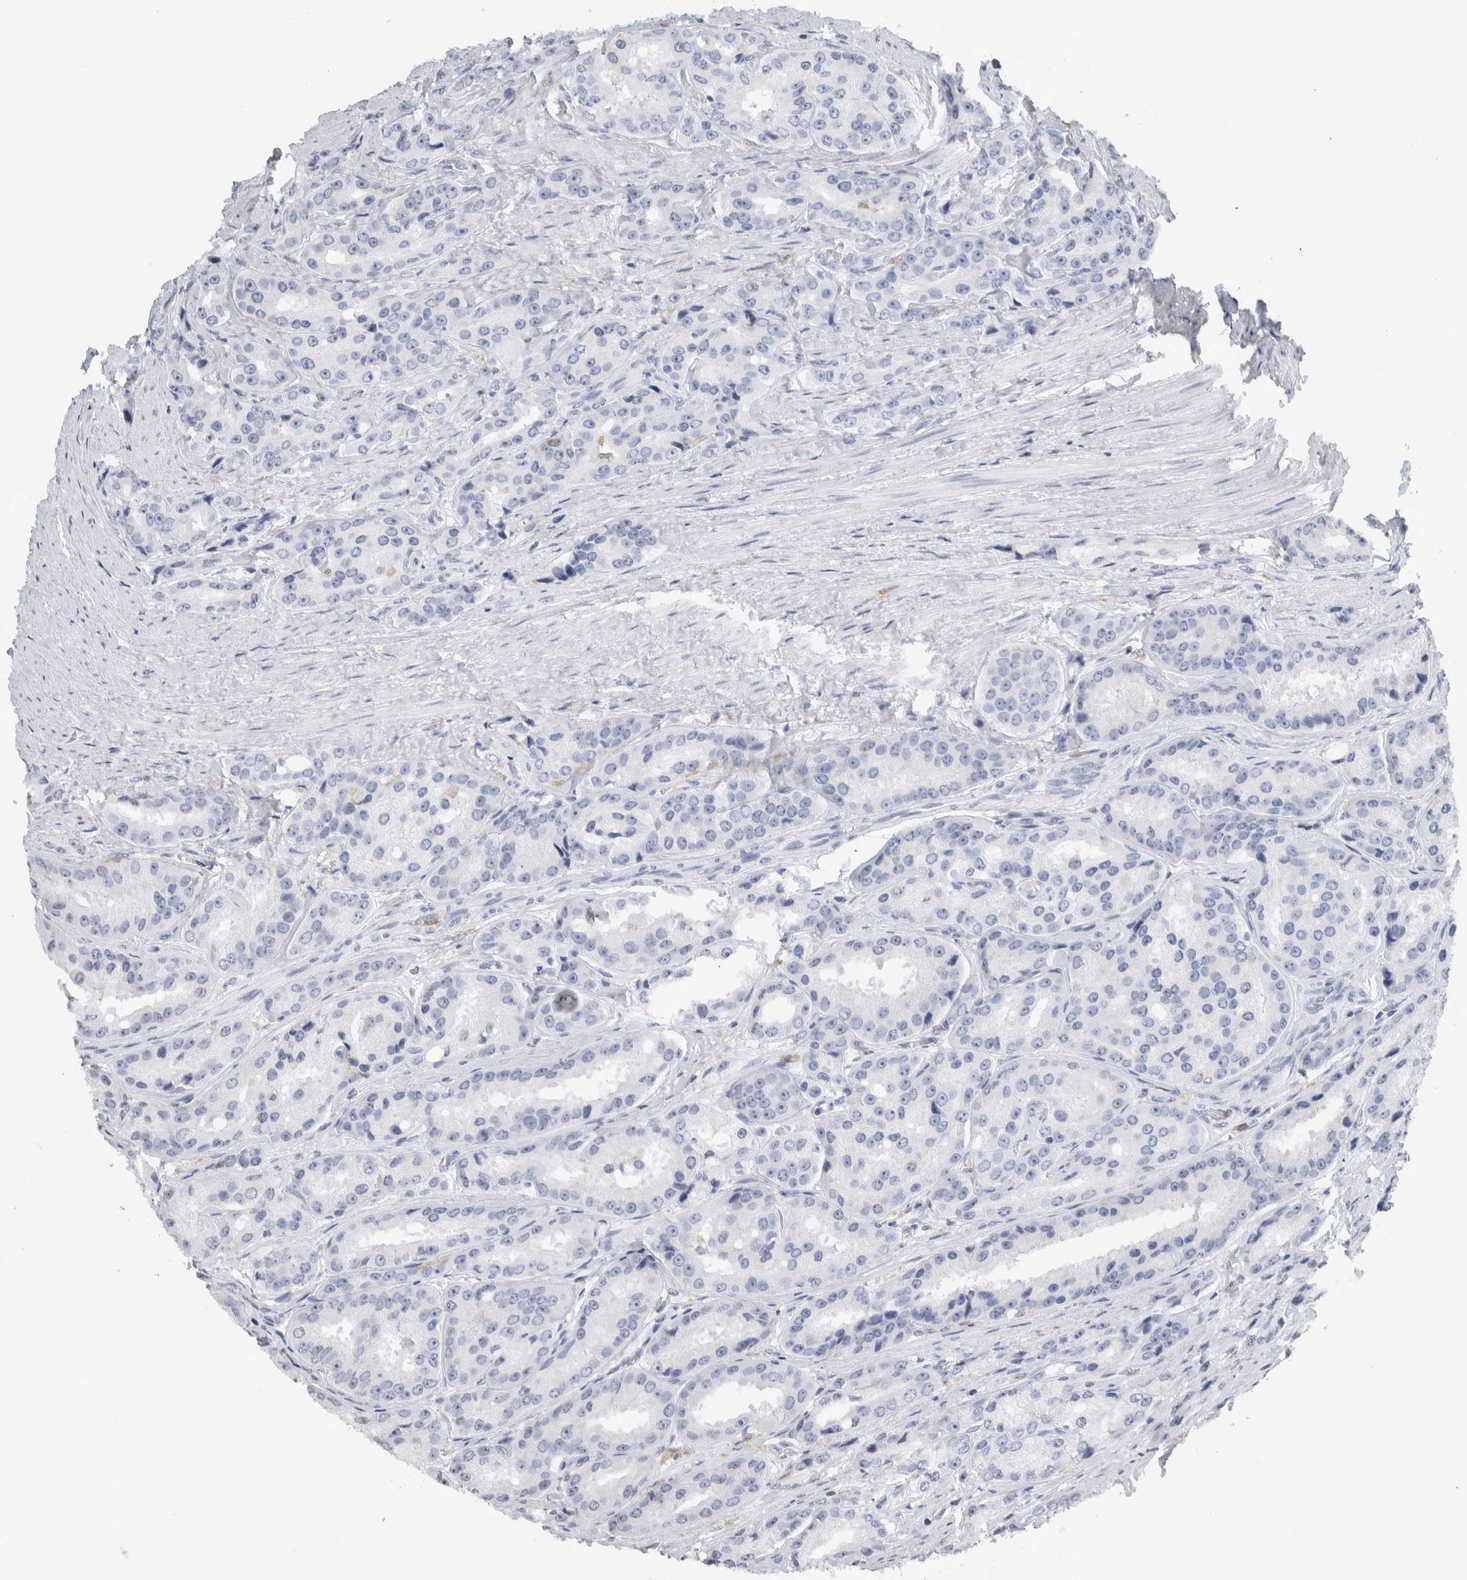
{"staining": {"intensity": "negative", "quantity": "none", "location": "none"}, "tissue": "prostate cancer", "cell_type": "Tumor cells", "image_type": "cancer", "snomed": [{"axis": "morphology", "description": "Adenocarcinoma, High grade"}, {"axis": "topography", "description": "Prostate"}], "caption": "High power microscopy image of an immunohistochemistry (IHC) micrograph of prostate cancer (high-grade adenocarcinoma), revealing no significant staining in tumor cells.", "gene": "SKAP2", "patient": {"sex": "male", "age": 60}}